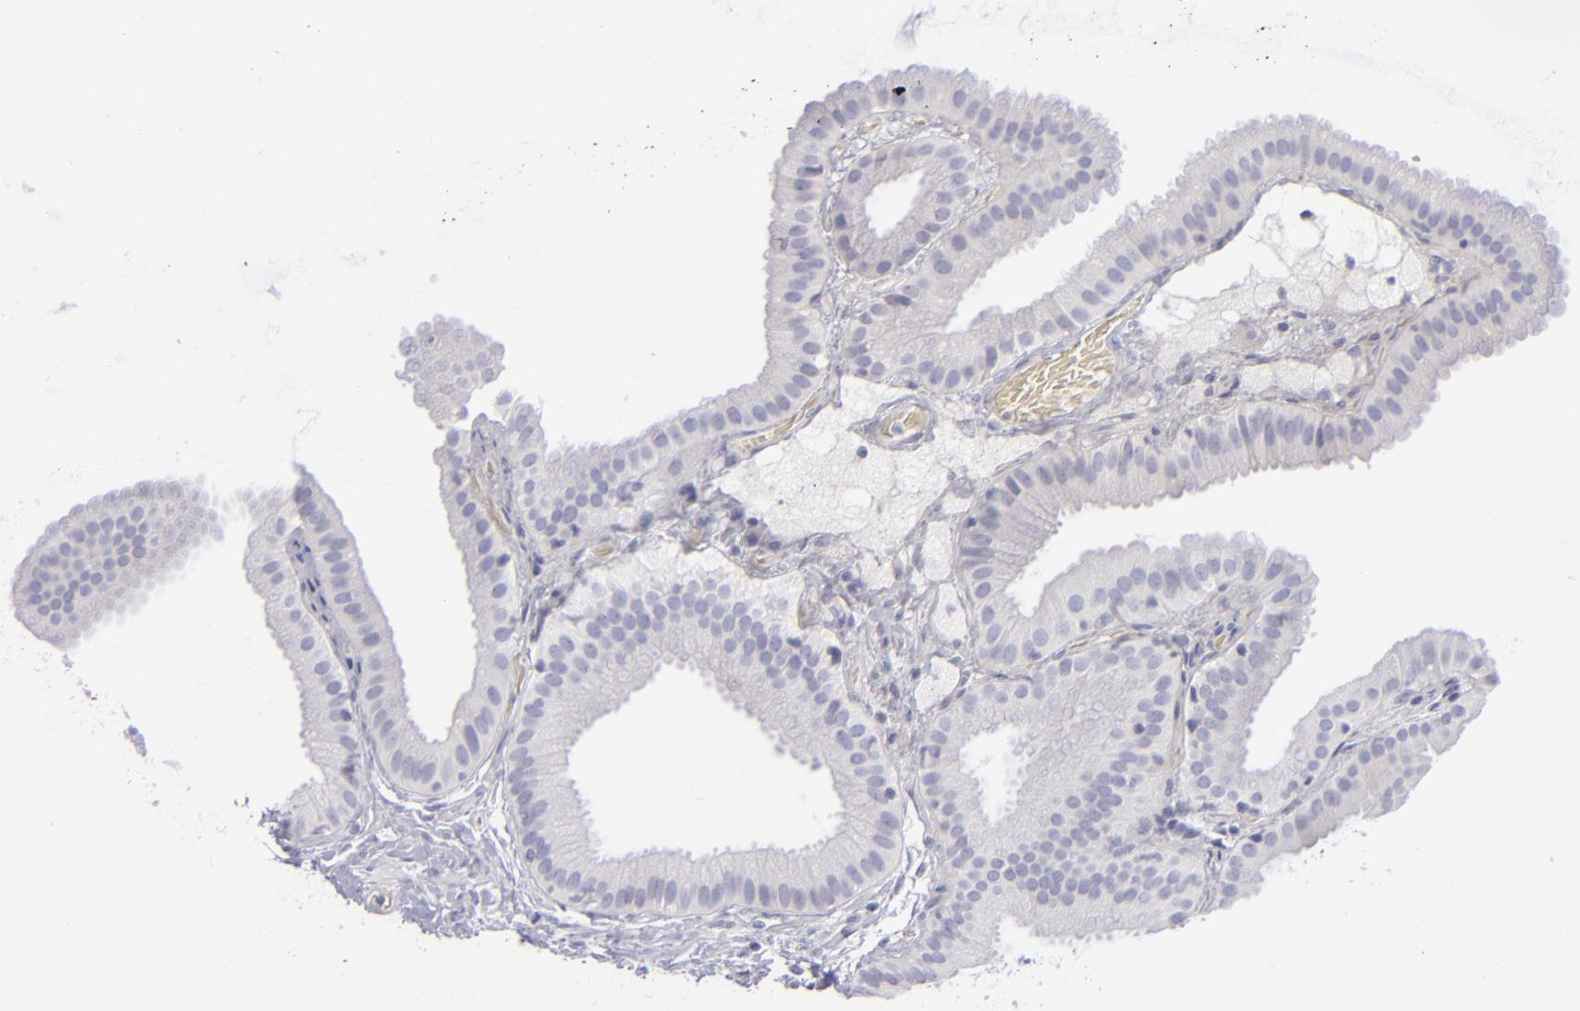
{"staining": {"intensity": "negative", "quantity": "none", "location": "none"}, "tissue": "gallbladder", "cell_type": "Glandular cells", "image_type": "normal", "snomed": [{"axis": "morphology", "description": "Normal tissue, NOS"}, {"axis": "topography", "description": "Gallbladder"}], "caption": "A high-resolution micrograph shows immunohistochemistry (IHC) staining of unremarkable gallbladder, which shows no significant staining in glandular cells. The staining was performed using DAB to visualize the protein expression in brown, while the nuclei were stained in blue with hematoxylin (Magnification: 20x).", "gene": "CD22", "patient": {"sex": "female", "age": 63}}